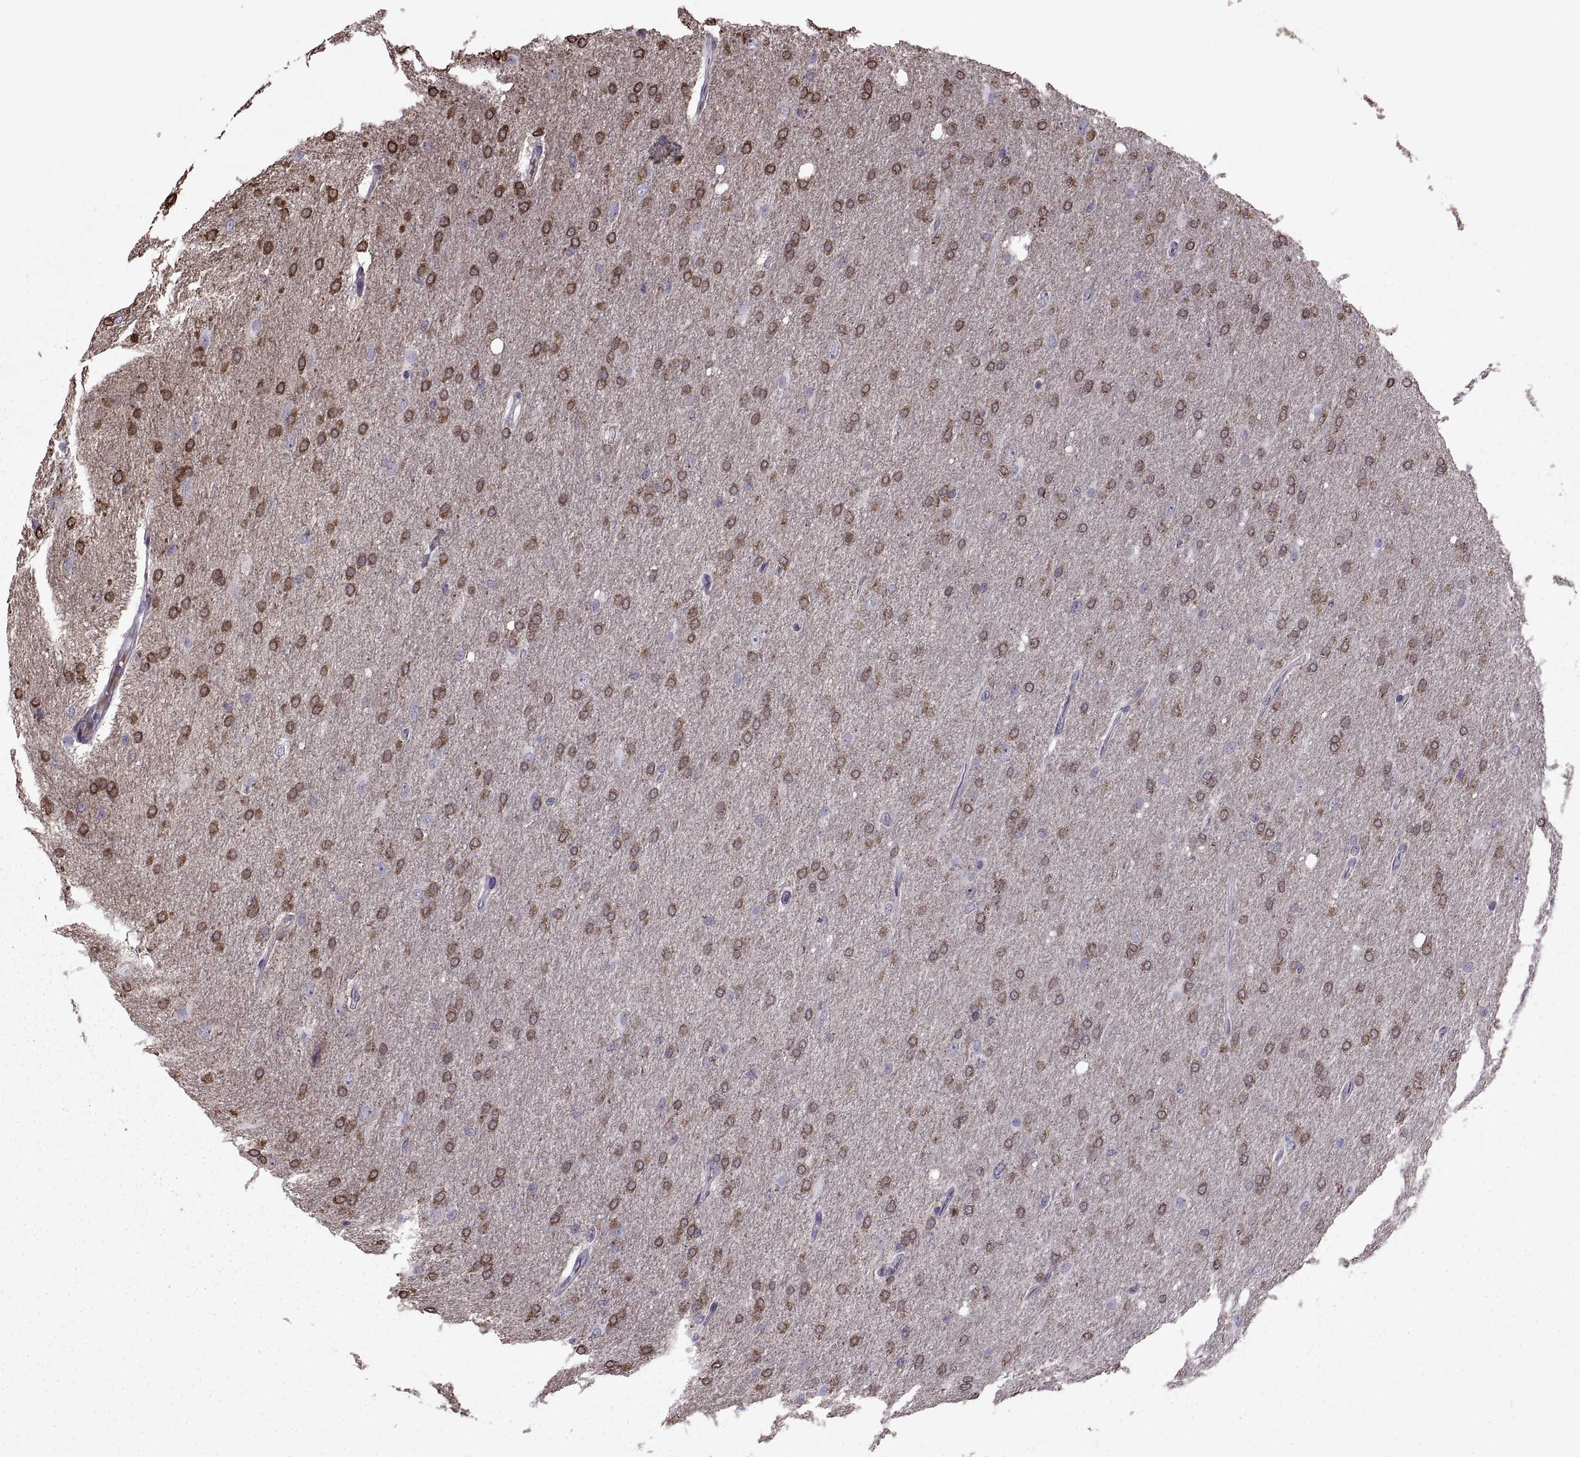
{"staining": {"intensity": "strong", "quantity": ">75%", "location": "cytoplasmic/membranous"}, "tissue": "glioma", "cell_type": "Tumor cells", "image_type": "cancer", "snomed": [{"axis": "morphology", "description": "Glioma, malignant, High grade"}, {"axis": "topography", "description": "Cerebral cortex"}], "caption": "Immunohistochemistry micrograph of neoplastic tissue: high-grade glioma (malignant) stained using IHC demonstrates high levels of strong protein expression localized specifically in the cytoplasmic/membranous of tumor cells, appearing as a cytoplasmic/membranous brown color.", "gene": "ODF3", "patient": {"sex": "male", "age": 70}}